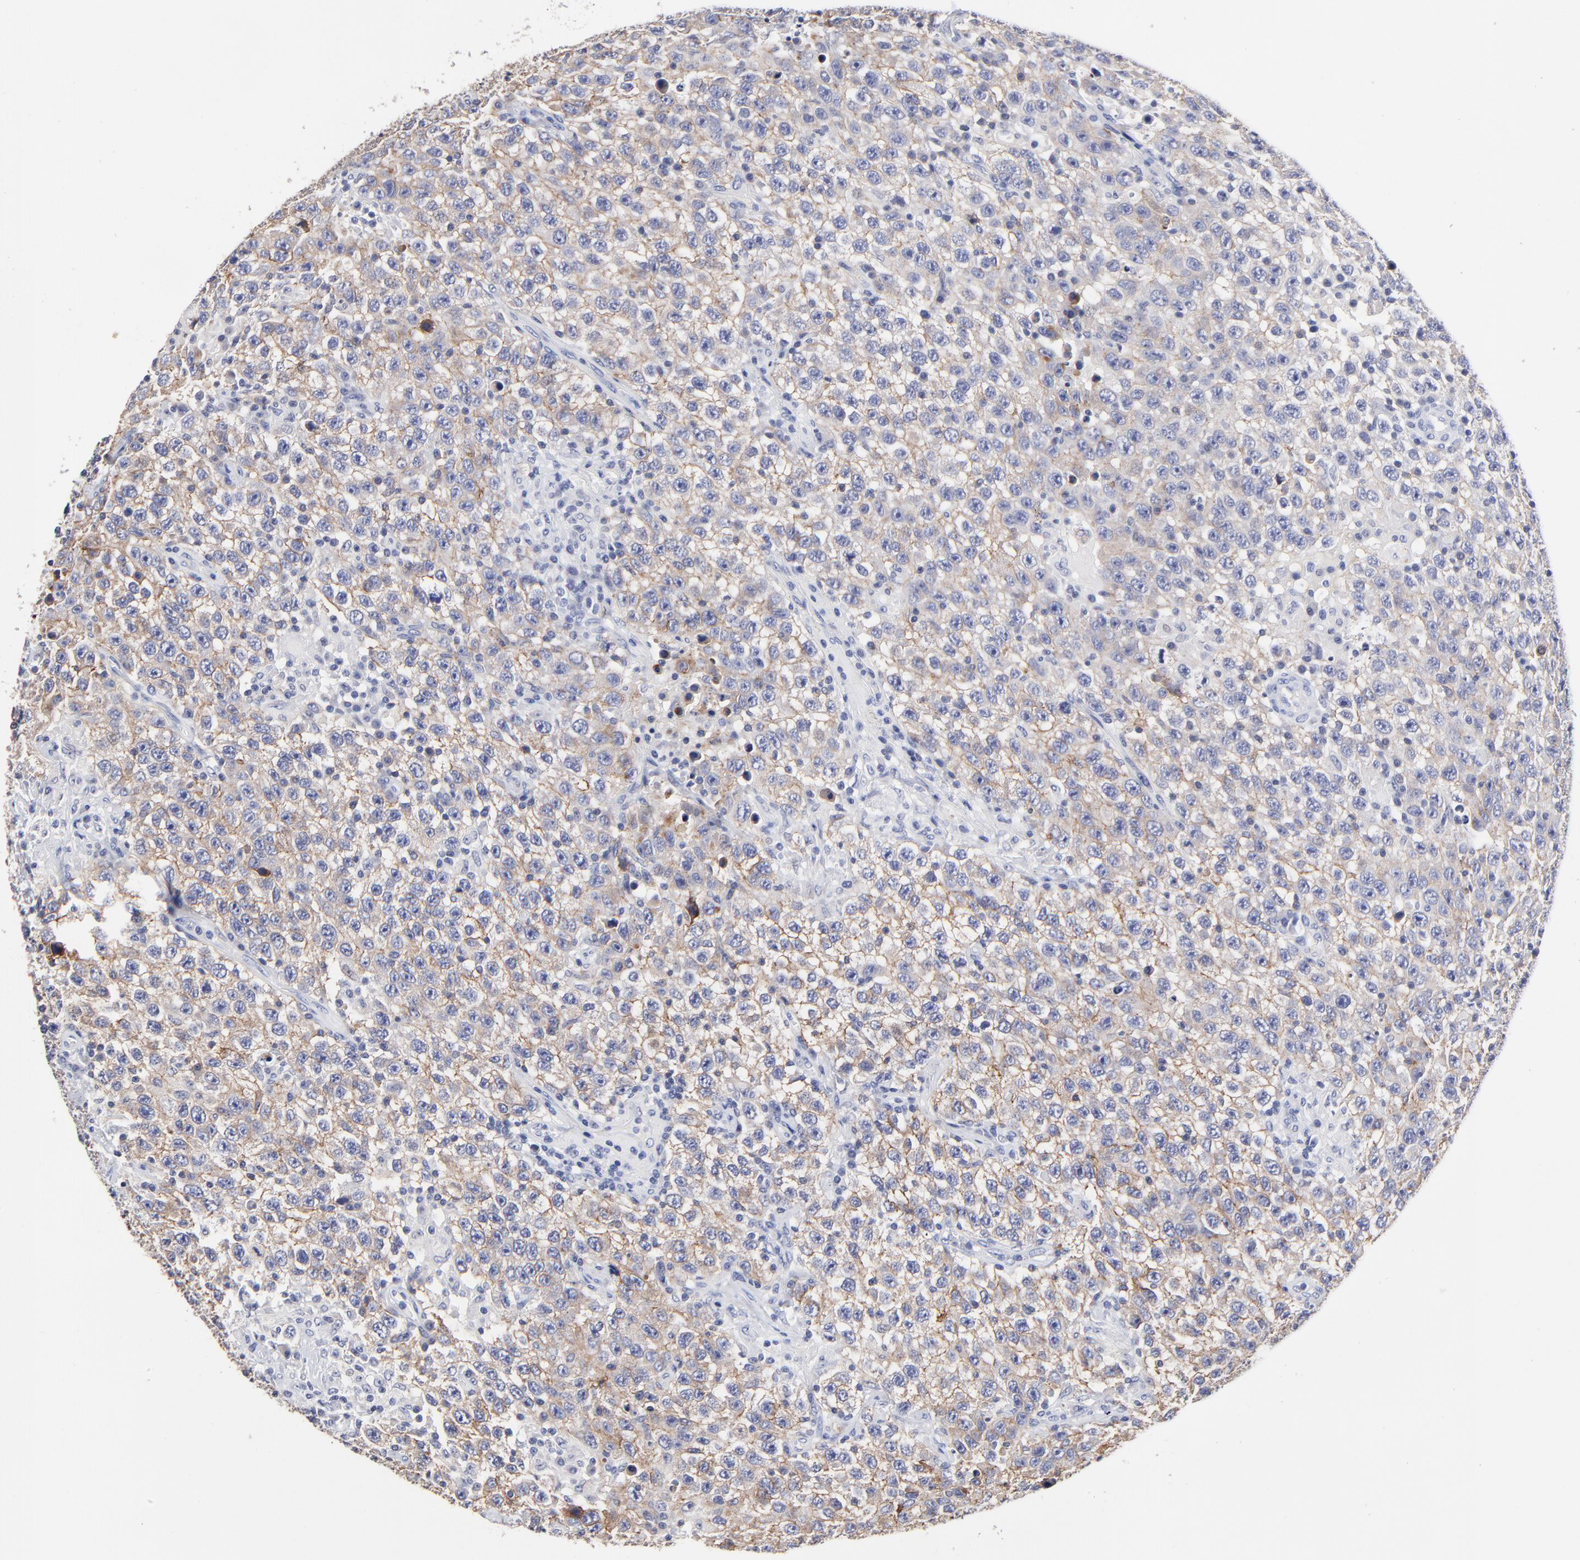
{"staining": {"intensity": "weak", "quantity": "25%-75%", "location": "cytoplasmic/membranous"}, "tissue": "testis cancer", "cell_type": "Tumor cells", "image_type": "cancer", "snomed": [{"axis": "morphology", "description": "Seminoma, NOS"}, {"axis": "topography", "description": "Testis"}], "caption": "A brown stain shows weak cytoplasmic/membranous staining of a protein in human seminoma (testis) tumor cells.", "gene": "CXADR", "patient": {"sex": "male", "age": 41}}